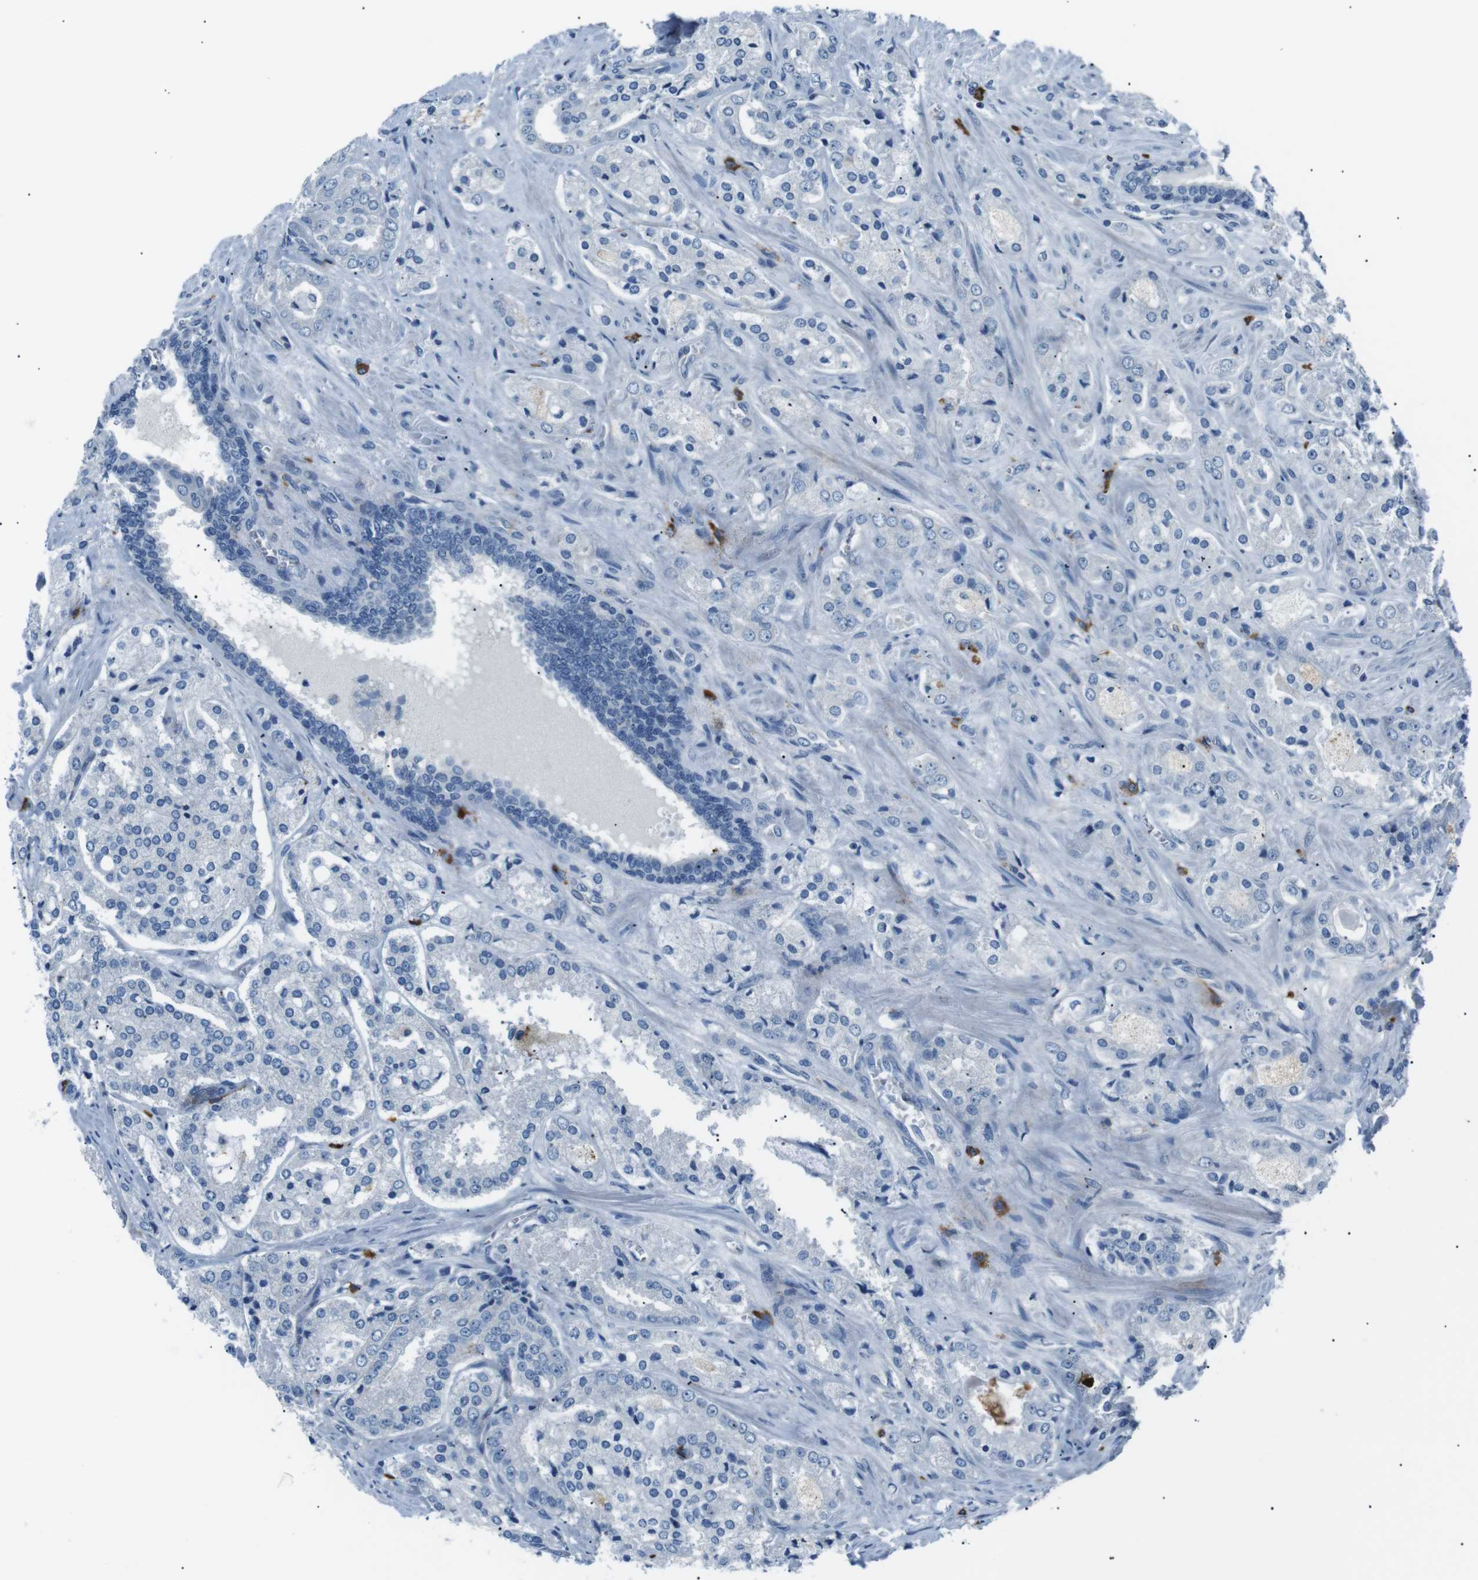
{"staining": {"intensity": "negative", "quantity": "none", "location": "none"}, "tissue": "prostate cancer", "cell_type": "Tumor cells", "image_type": "cancer", "snomed": [{"axis": "morphology", "description": "Adenocarcinoma, High grade"}, {"axis": "topography", "description": "Prostate"}], "caption": "This micrograph is of prostate cancer stained with IHC to label a protein in brown with the nuclei are counter-stained blue. There is no positivity in tumor cells.", "gene": "CSF2RA", "patient": {"sex": "male", "age": 65}}